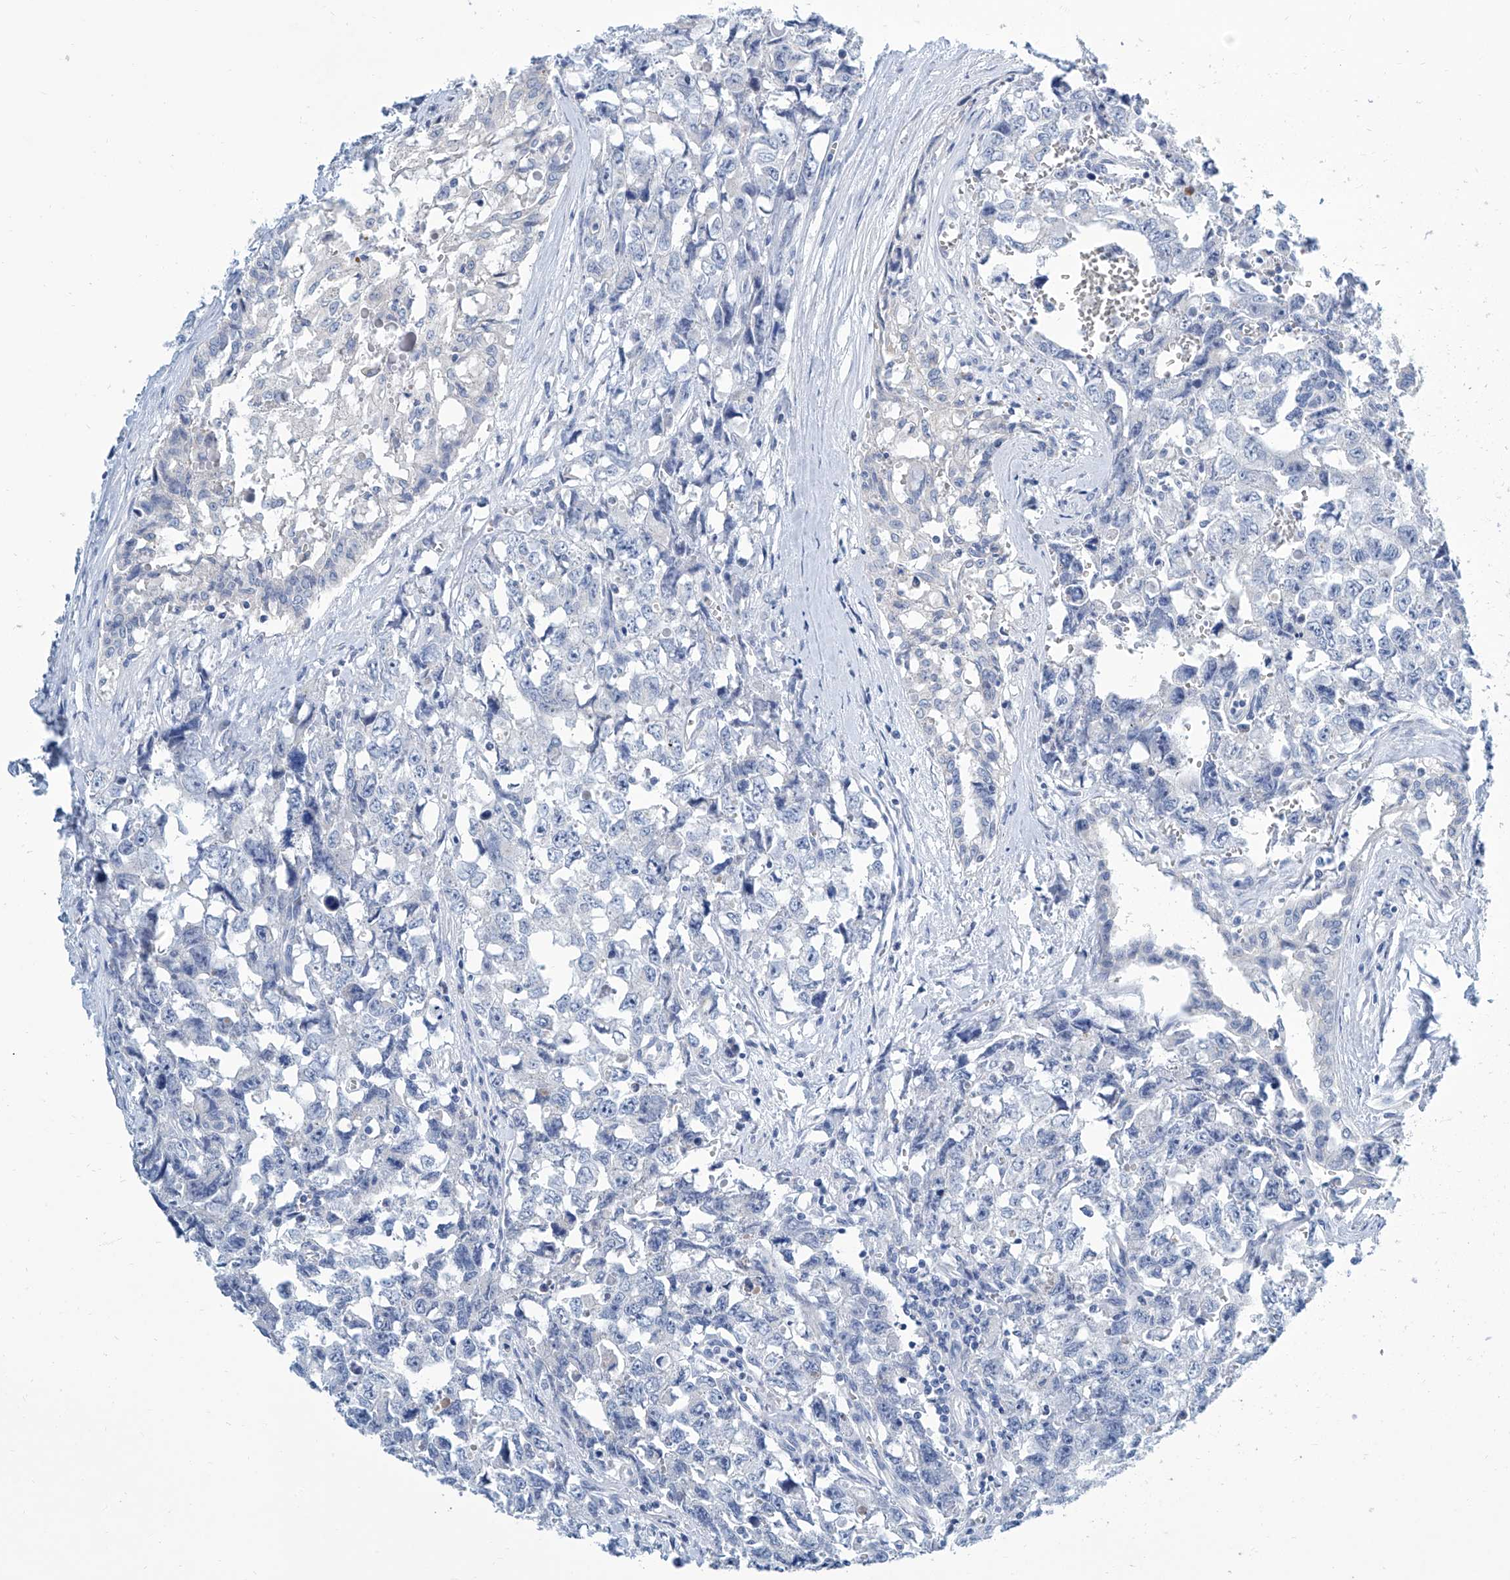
{"staining": {"intensity": "negative", "quantity": "none", "location": "none"}, "tissue": "testis cancer", "cell_type": "Tumor cells", "image_type": "cancer", "snomed": [{"axis": "morphology", "description": "Carcinoma, Embryonal, NOS"}, {"axis": "topography", "description": "Testis"}], "caption": "A photomicrograph of testis cancer (embryonal carcinoma) stained for a protein demonstrates no brown staining in tumor cells.", "gene": "ZNF519", "patient": {"sex": "male", "age": 31}}